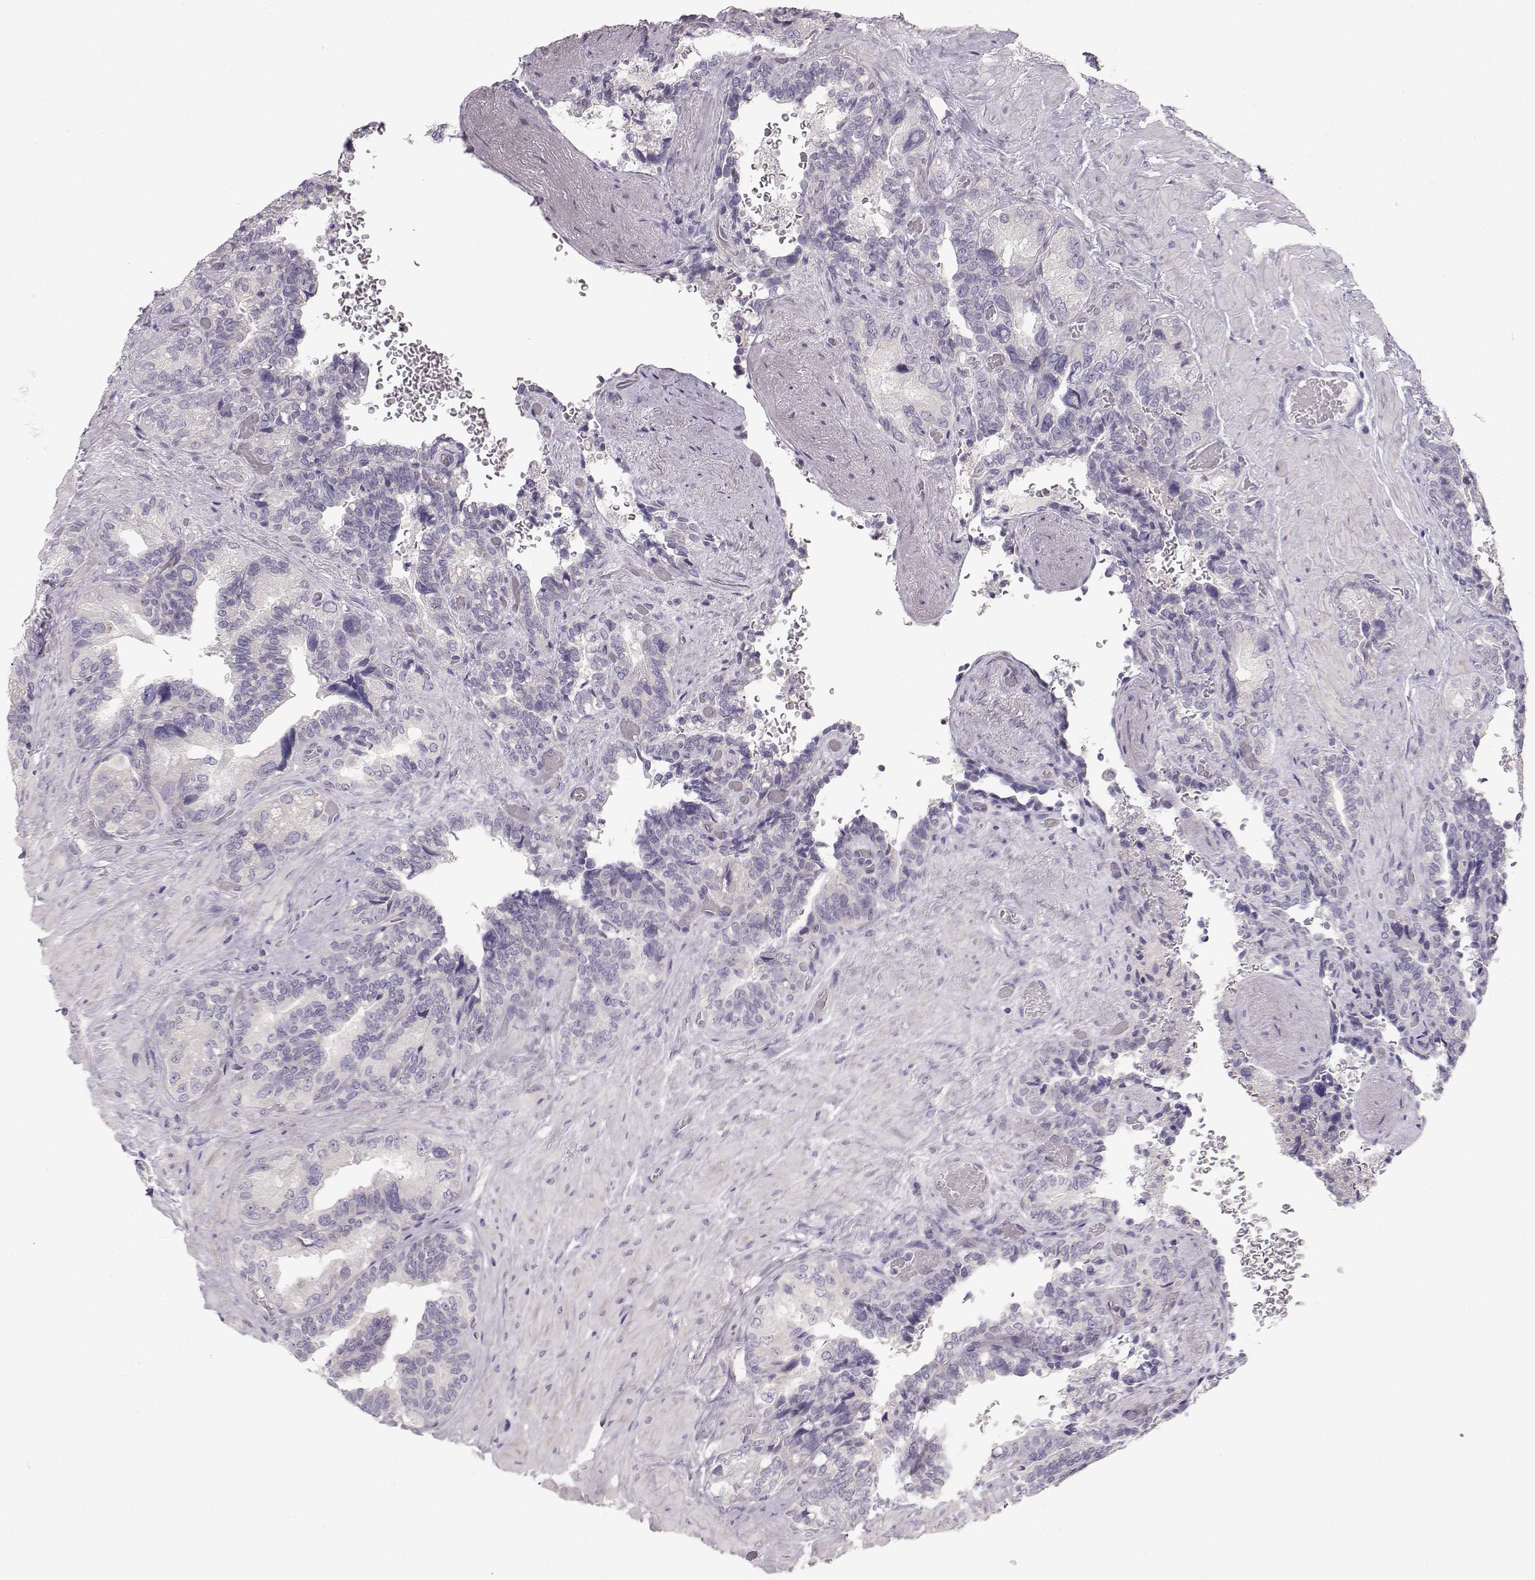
{"staining": {"intensity": "negative", "quantity": "none", "location": "none"}, "tissue": "seminal vesicle", "cell_type": "Glandular cells", "image_type": "normal", "snomed": [{"axis": "morphology", "description": "Normal tissue, NOS"}, {"axis": "topography", "description": "Seminal veicle"}], "caption": "This is an immunohistochemistry (IHC) photomicrograph of unremarkable seminal vesicle. There is no staining in glandular cells.", "gene": "OIP5", "patient": {"sex": "male", "age": 69}}